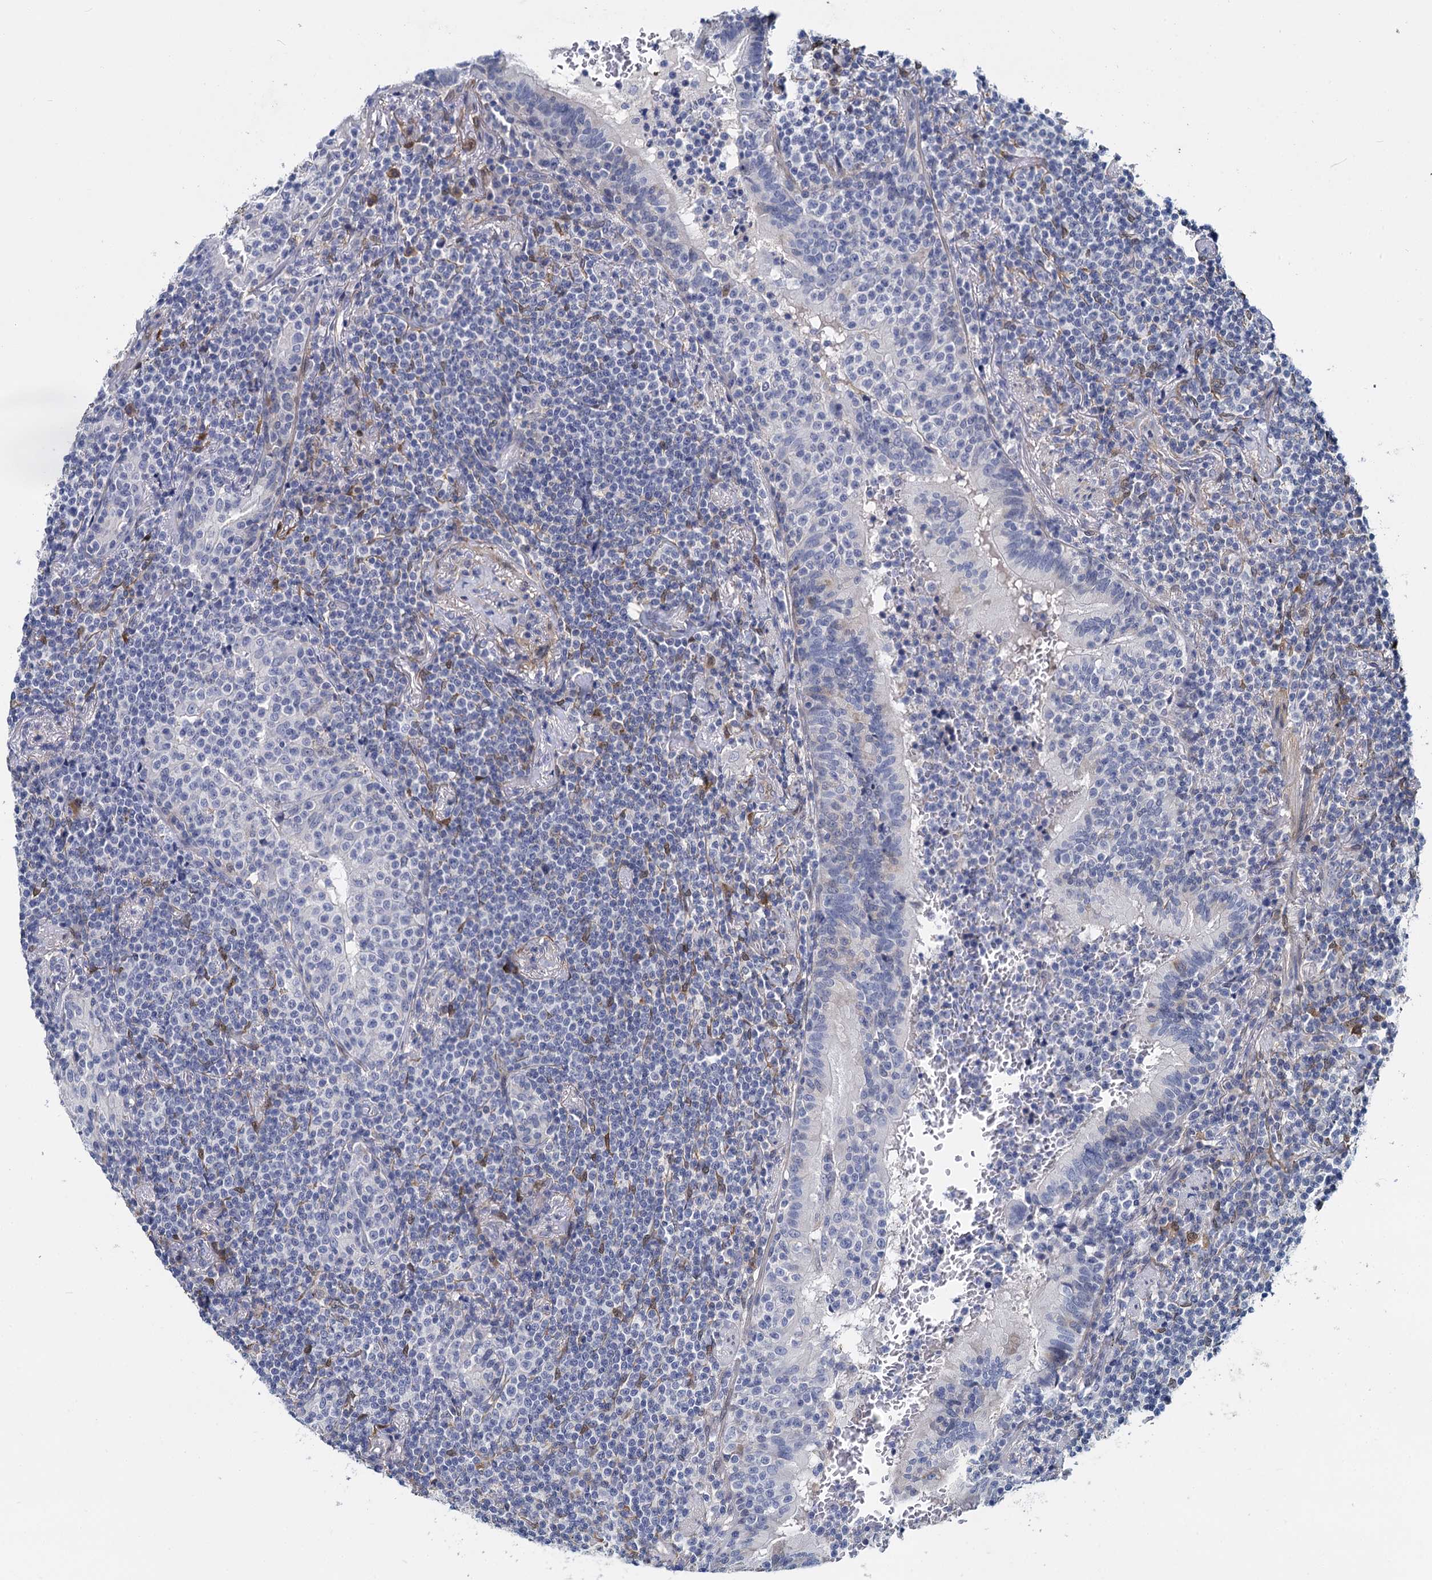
{"staining": {"intensity": "negative", "quantity": "none", "location": "none"}, "tissue": "lymphoma", "cell_type": "Tumor cells", "image_type": "cancer", "snomed": [{"axis": "morphology", "description": "Malignant lymphoma, non-Hodgkin's type, Low grade"}, {"axis": "topography", "description": "Lung"}], "caption": "Immunohistochemistry image of neoplastic tissue: low-grade malignant lymphoma, non-Hodgkin's type stained with DAB shows no significant protein expression in tumor cells.", "gene": "GSTM3", "patient": {"sex": "female", "age": 71}}